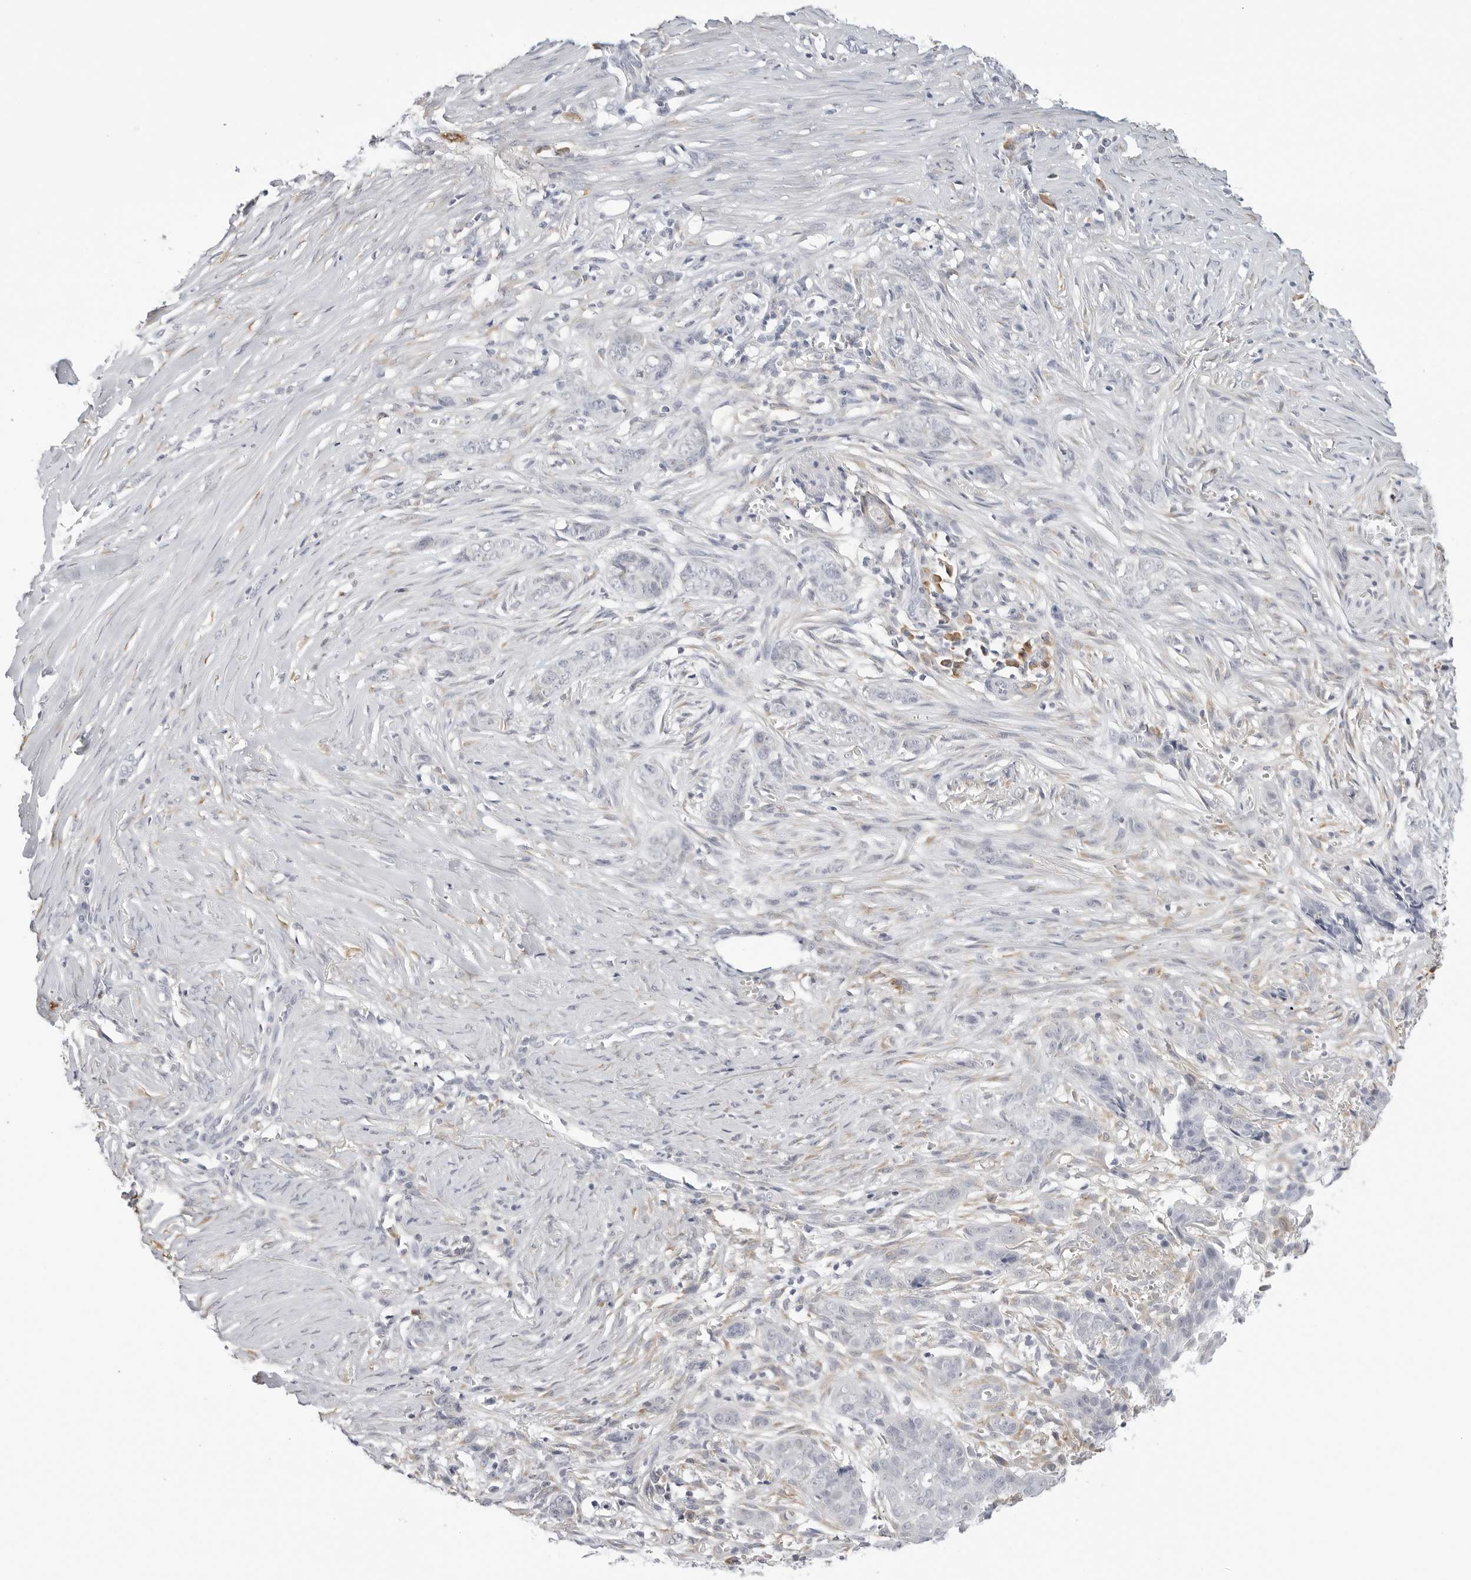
{"staining": {"intensity": "negative", "quantity": "none", "location": "none"}, "tissue": "skin cancer", "cell_type": "Tumor cells", "image_type": "cancer", "snomed": [{"axis": "morphology", "description": "Basal cell carcinoma"}, {"axis": "topography", "description": "Skin"}], "caption": "Micrograph shows no significant protein staining in tumor cells of skin basal cell carcinoma.", "gene": "THEM4", "patient": {"sex": "female", "age": 64}}